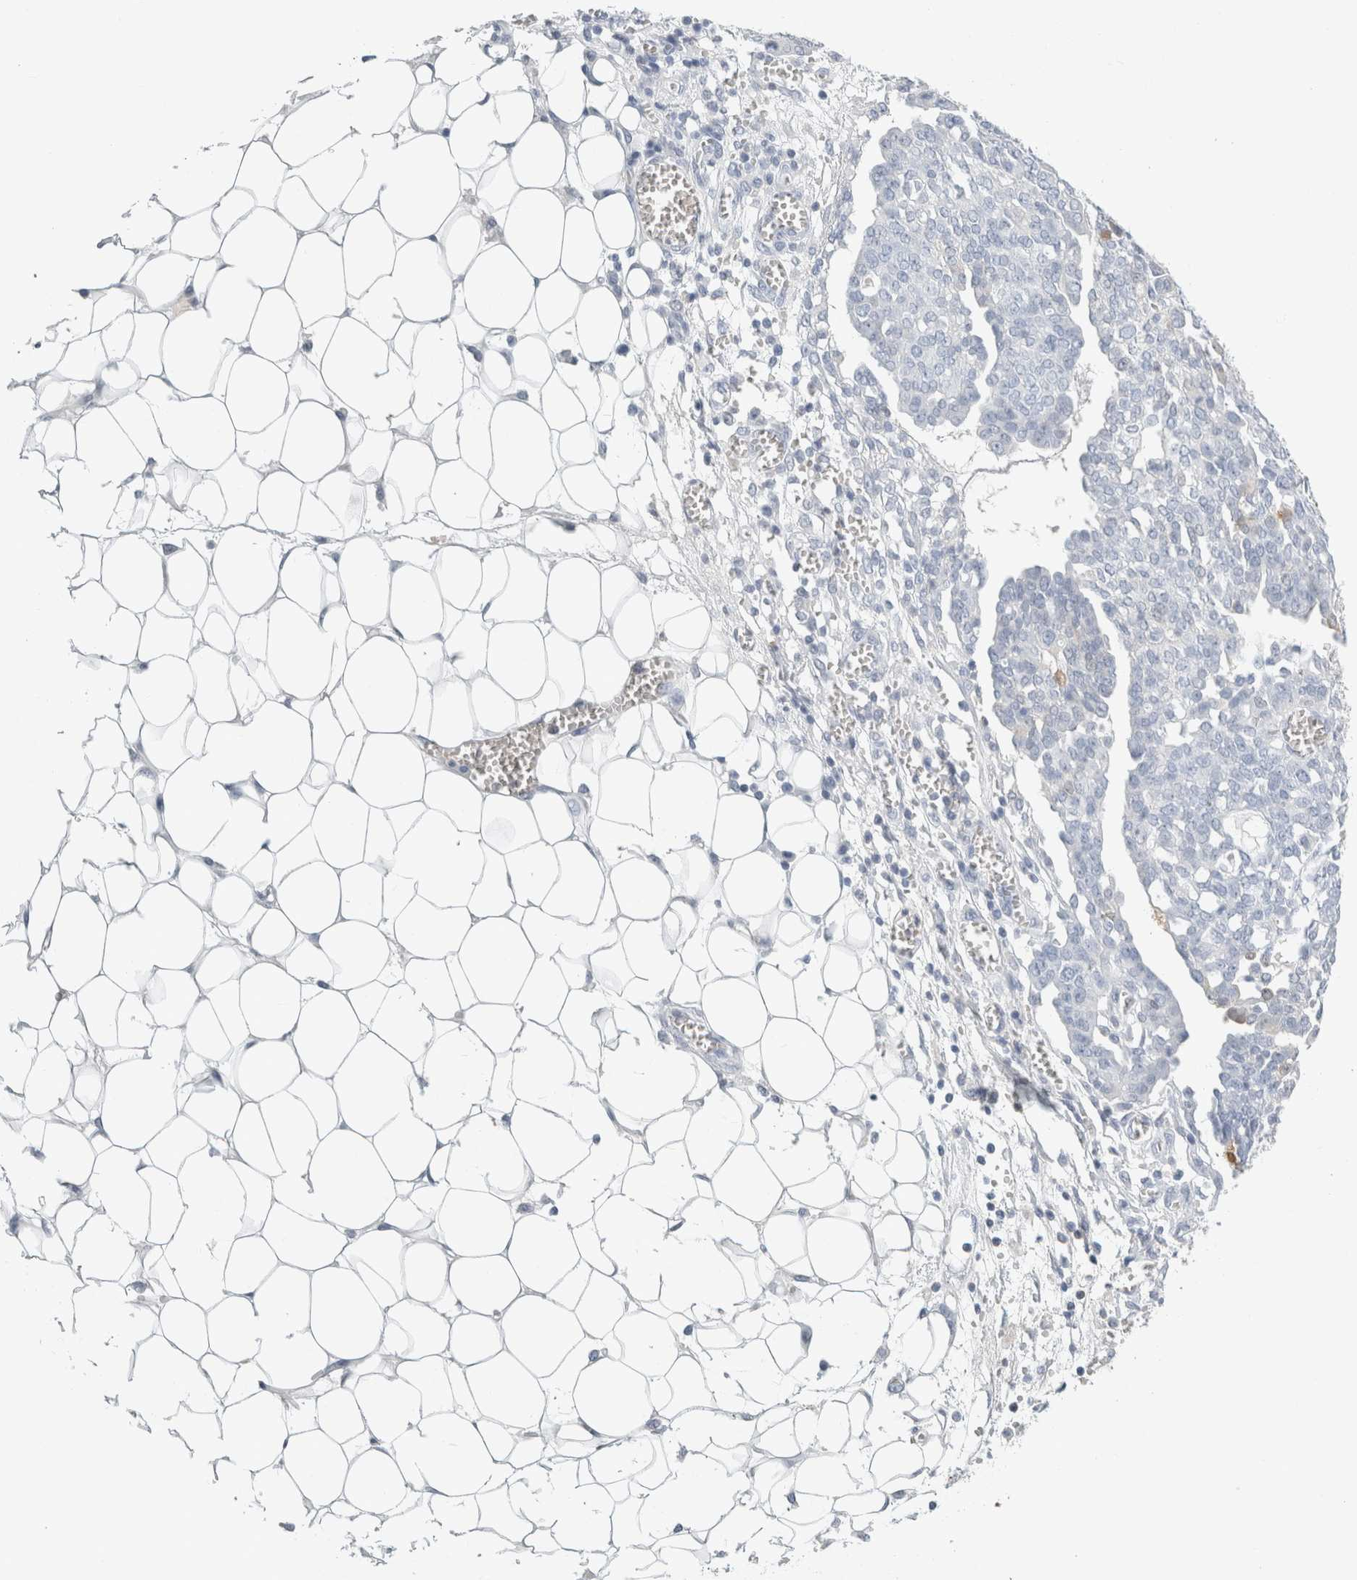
{"staining": {"intensity": "negative", "quantity": "none", "location": "none"}, "tissue": "ovarian cancer", "cell_type": "Tumor cells", "image_type": "cancer", "snomed": [{"axis": "morphology", "description": "Cystadenocarcinoma, serous, NOS"}, {"axis": "topography", "description": "Soft tissue"}, {"axis": "topography", "description": "Ovary"}], "caption": "High power microscopy image of an IHC histopathology image of ovarian cancer, revealing no significant staining in tumor cells.", "gene": "P2RY2", "patient": {"sex": "female", "age": 57}}